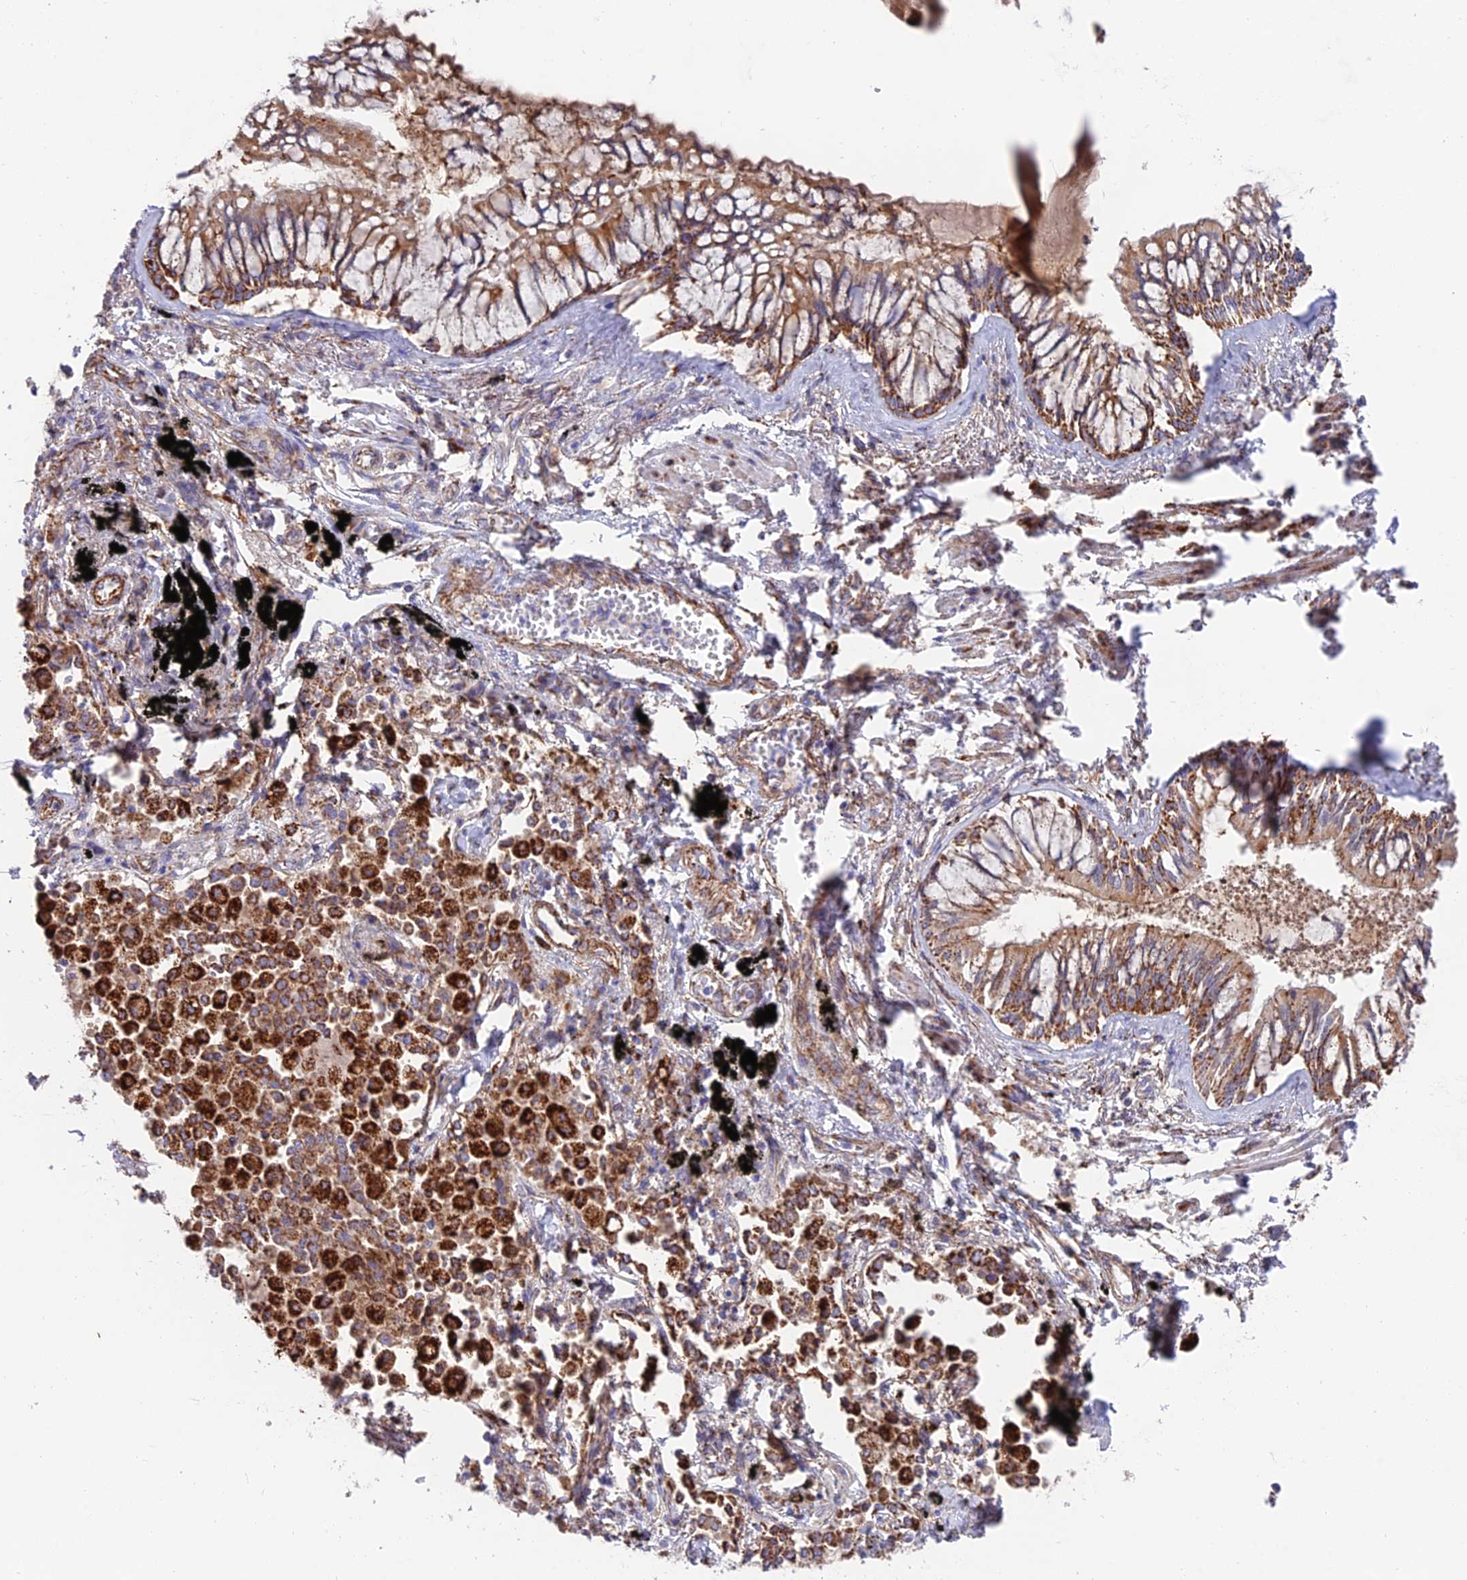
{"staining": {"intensity": "moderate", "quantity": ">75%", "location": "cytoplasmic/membranous"}, "tissue": "lung cancer", "cell_type": "Tumor cells", "image_type": "cancer", "snomed": [{"axis": "morphology", "description": "Adenocarcinoma, NOS"}, {"axis": "topography", "description": "Lung"}], "caption": "A histopathology image of human lung adenocarcinoma stained for a protein demonstrates moderate cytoplasmic/membranous brown staining in tumor cells.", "gene": "TIGD6", "patient": {"sex": "male", "age": 67}}